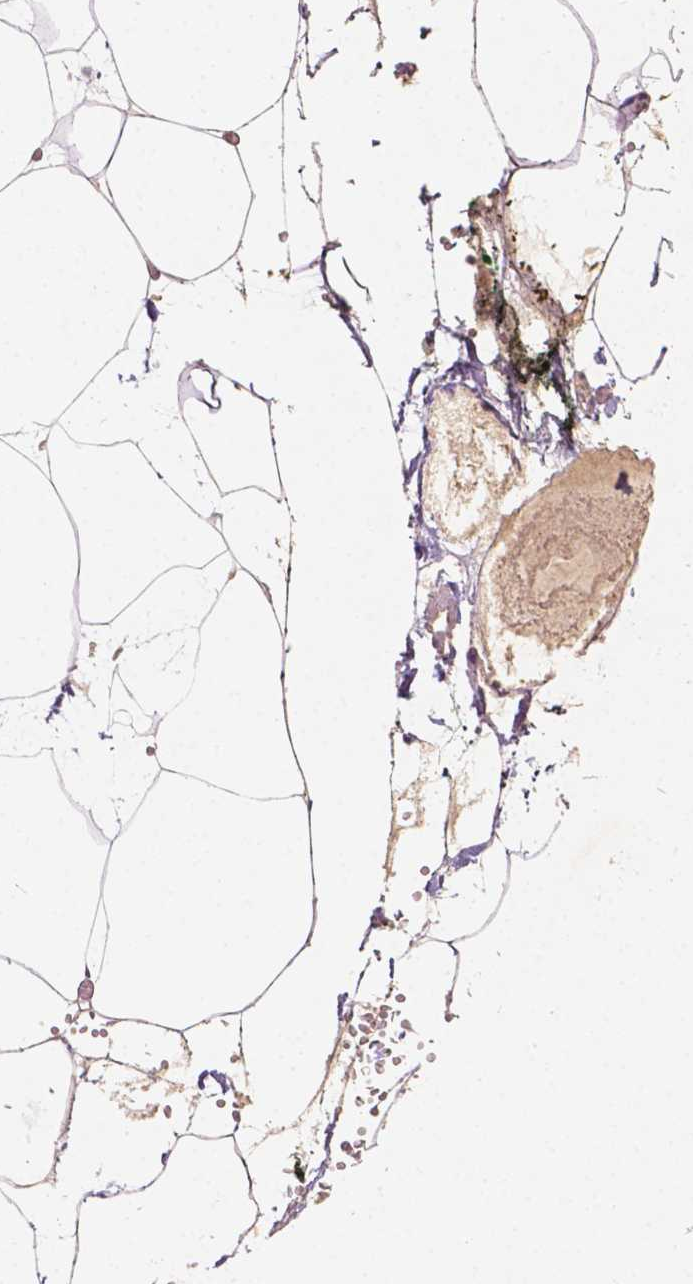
{"staining": {"intensity": "negative", "quantity": "none", "location": "none"}, "tissue": "adipose tissue", "cell_type": "Adipocytes", "image_type": "normal", "snomed": [{"axis": "morphology", "description": "Normal tissue, NOS"}, {"axis": "topography", "description": "Adipose tissue"}, {"axis": "topography", "description": "Pancreas"}, {"axis": "topography", "description": "Peripheral nerve tissue"}], "caption": "This is a histopathology image of immunohistochemistry staining of normal adipose tissue, which shows no staining in adipocytes. (DAB immunohistochemistry visualized using brightfield microscopy, high magnification).", "gene": "SOX15", "patient": {"sex": "female", "age": 58}}